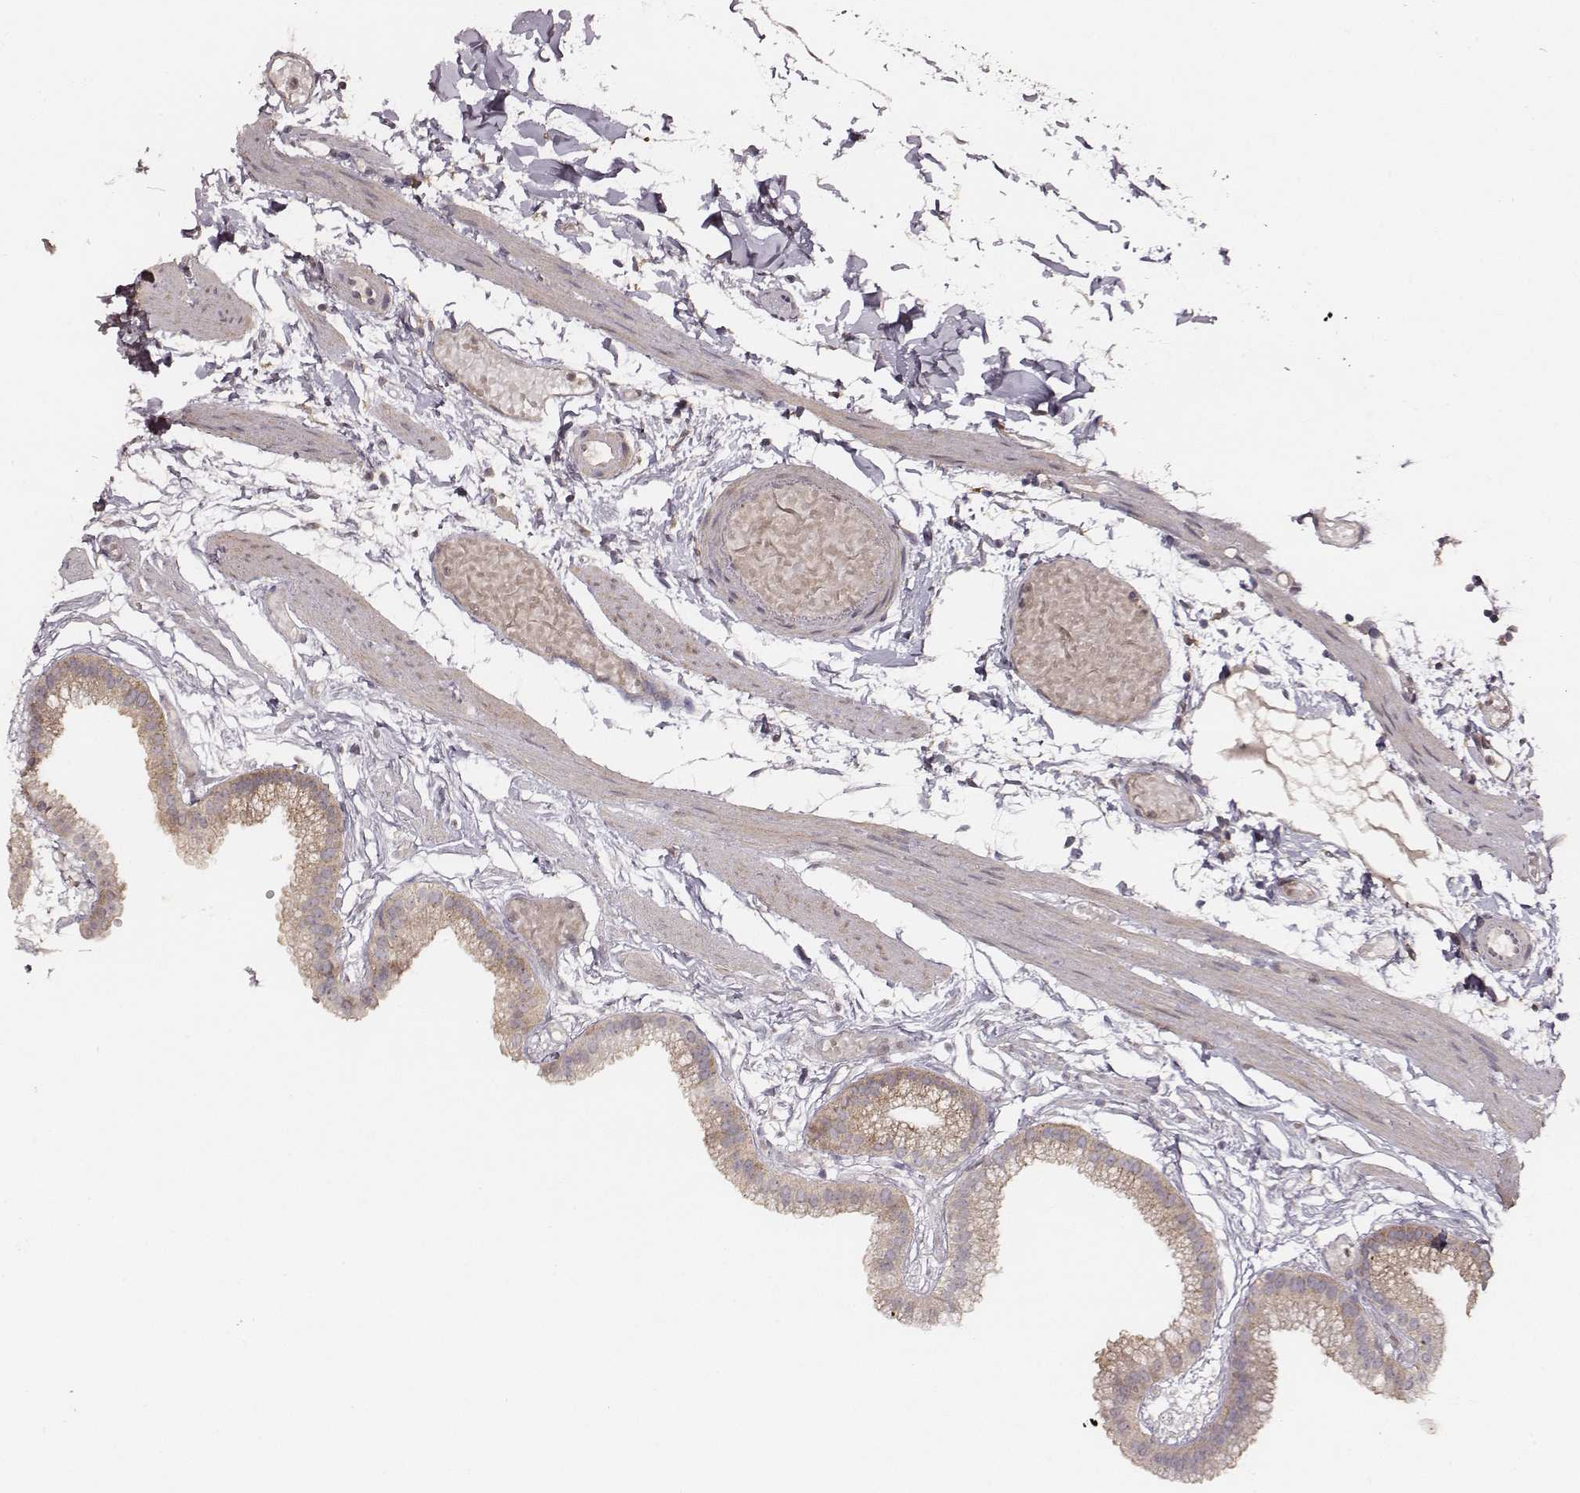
{"staining": {"intensity": "moderate", "quantity": ">75%", "location": "cytoplasmic/membranous"}, "tissue": "gallbladder", "cell_type": "Glandular cells", "image_type": "normal", "snomed": [{"axis": "morphology", "description": "Normal tissue, NOS"}, {"axis": "topography", "description": "Gallbladder"}], "caption": "Glandular cells reveal medium levels of moderate cytoplasmic/membranous positivity in about >75% of cells in unremarkable human gallbladder. (brown staining indicates protein expression, while blue staining denotes nuclei).", "gene": "VPS26A", "patient": {"sex": "female", "age": 45}}